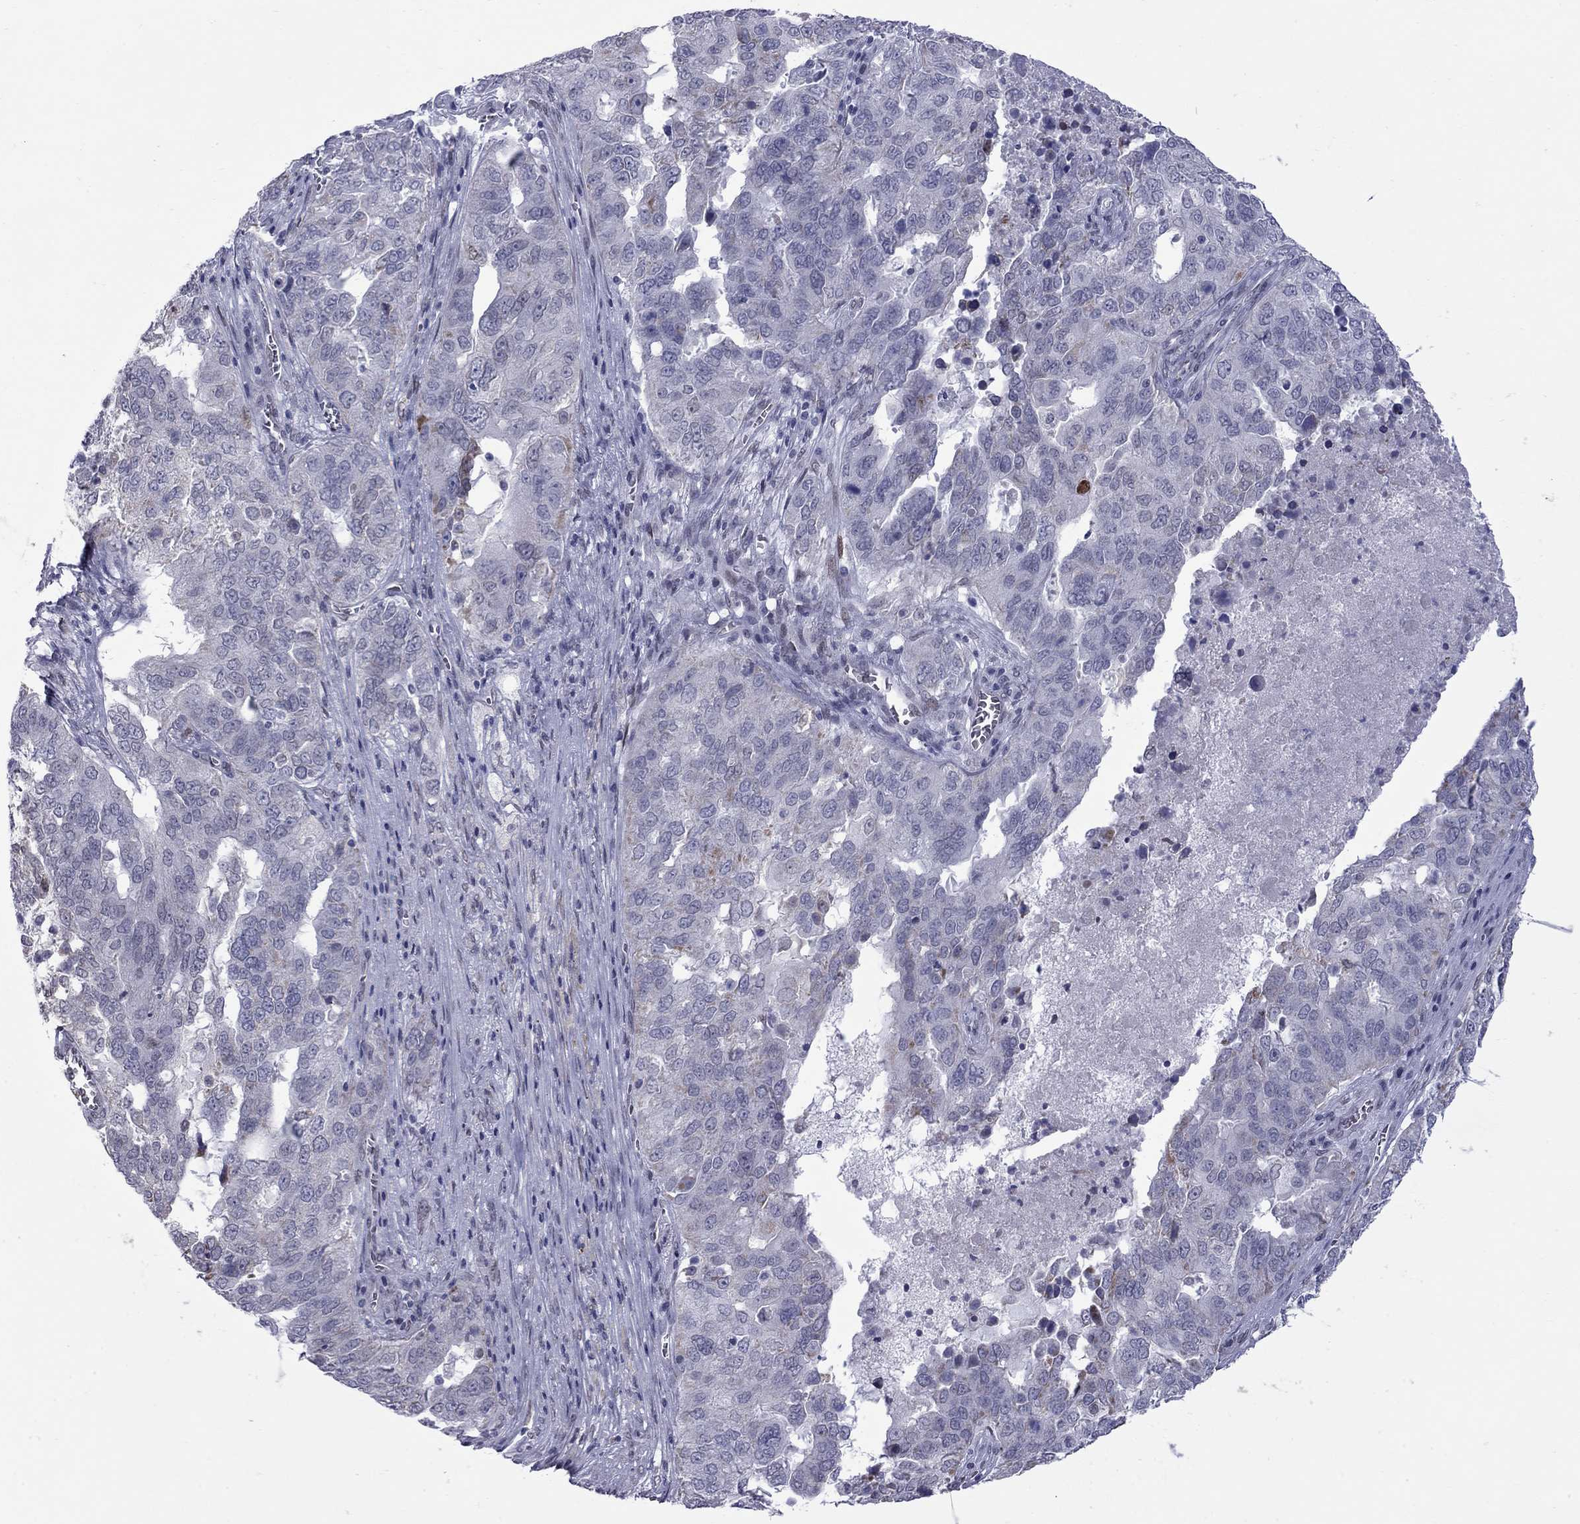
{"staining": {"intensity": "negative", "quantity": "none", "location": "none"}, "tissue": "ovarian cancer", "cell_type": "Tumor cells", "image_type": "cancer", "snomed": [{"axis": "morphology", "description": "Carcinoma, endometroid"}, {"axis": "topography", "description": "Soft tissue"}, {"axis": "topography", "description": "Ovary"}], "caption": "A micrograph of endometroid carcinoma (ovarian) stained for a protein displays no brown staining in tumor cells.", "gene": "CLTCL1", "patient": {"sex": "female", "age": 52}}